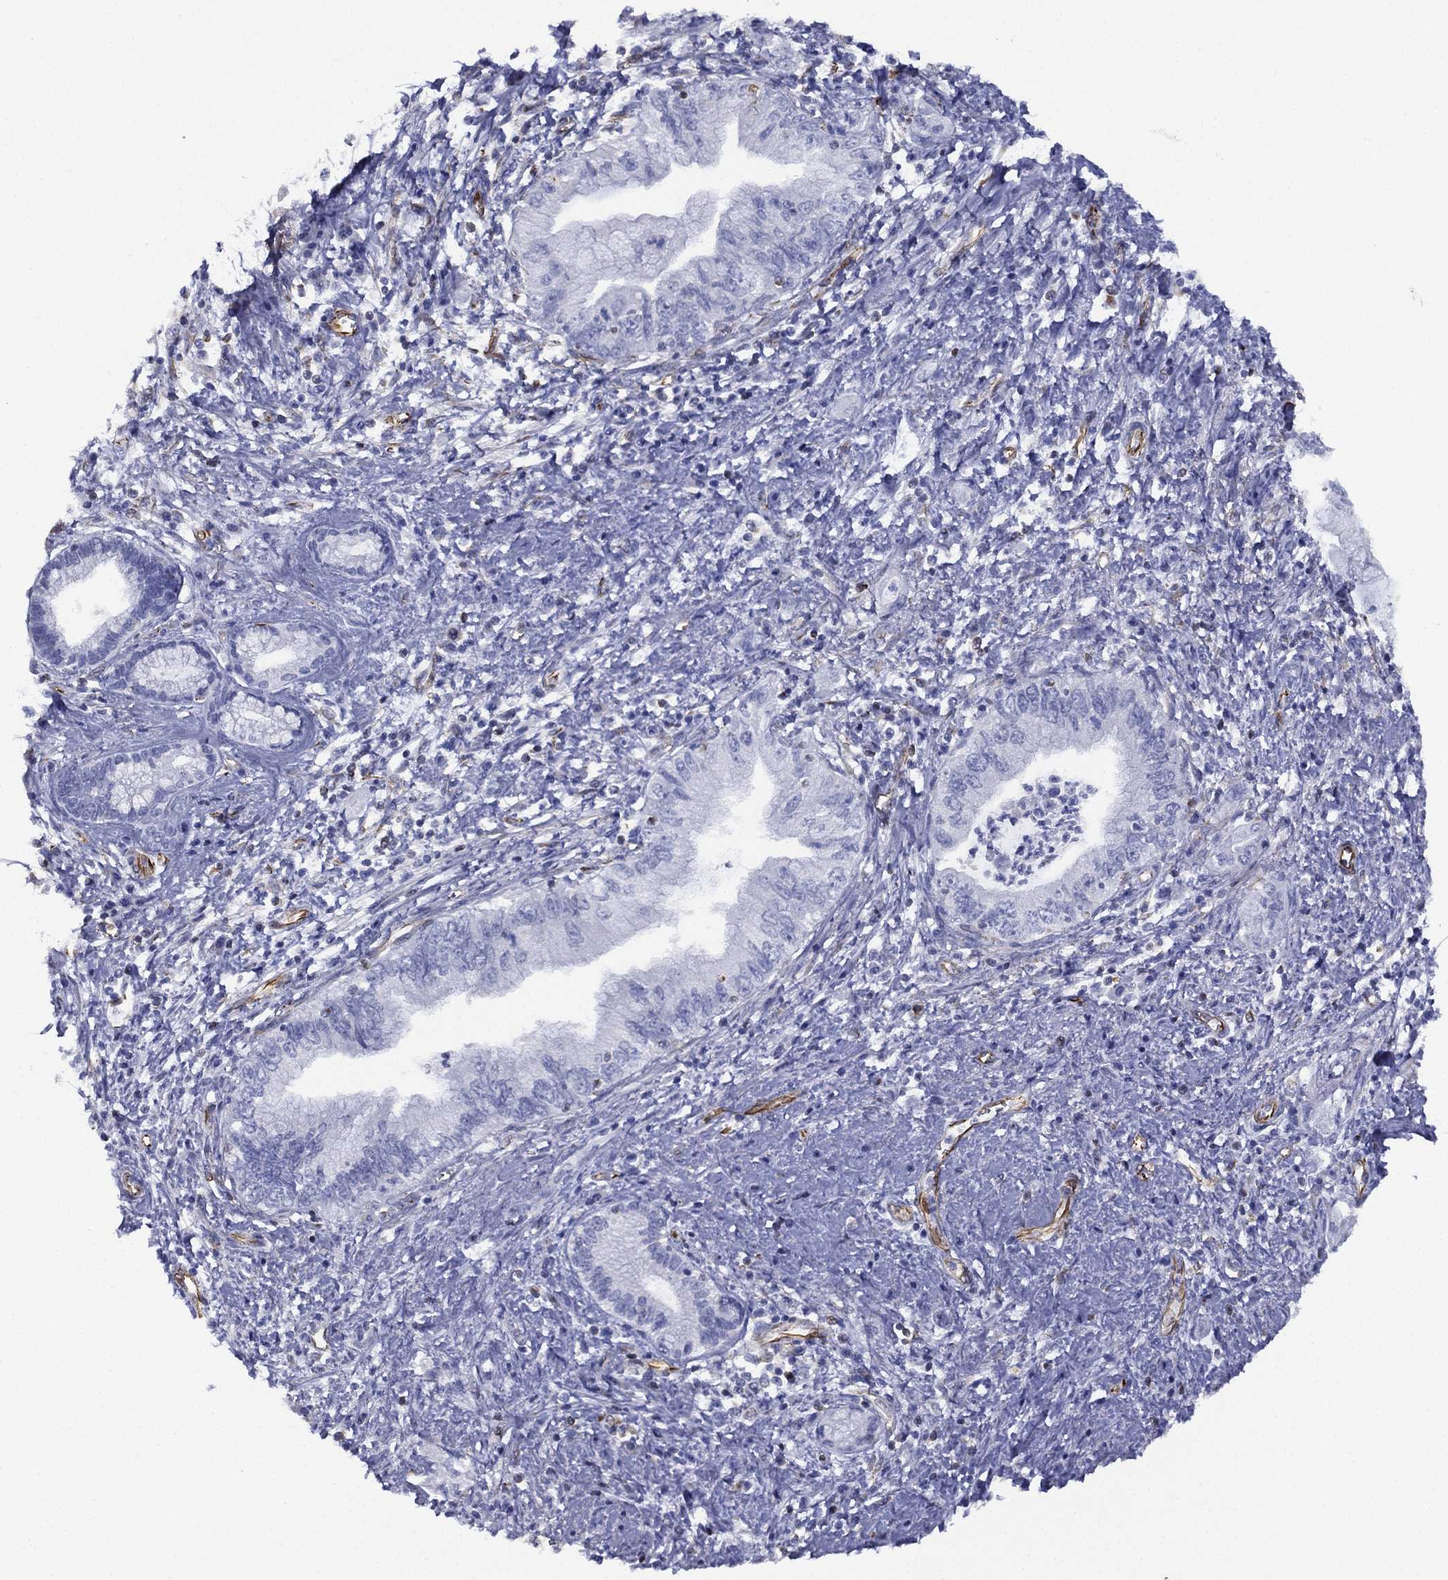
{"staining": {"intensity": "negative", "quantity": "none", "location": "none"}, "tissue": "pancreatic cancer", "cell_type": "Tumor cells", "image_type": "cancer", "snomed": [{"axis": "morphology", "description": "Adenocarcinoma, NOS"}, {"axis": "topography", "description": "Pancreas"}], "caption": "Immunohistochemistry (IHC) image of human pancreatic cancer (adenocarcinoma) stained for a protein (brown), which demonstrates no positivity in tumor cells.", "gene": "MAS1", "patient": {"sex": "female", "age": 73}}